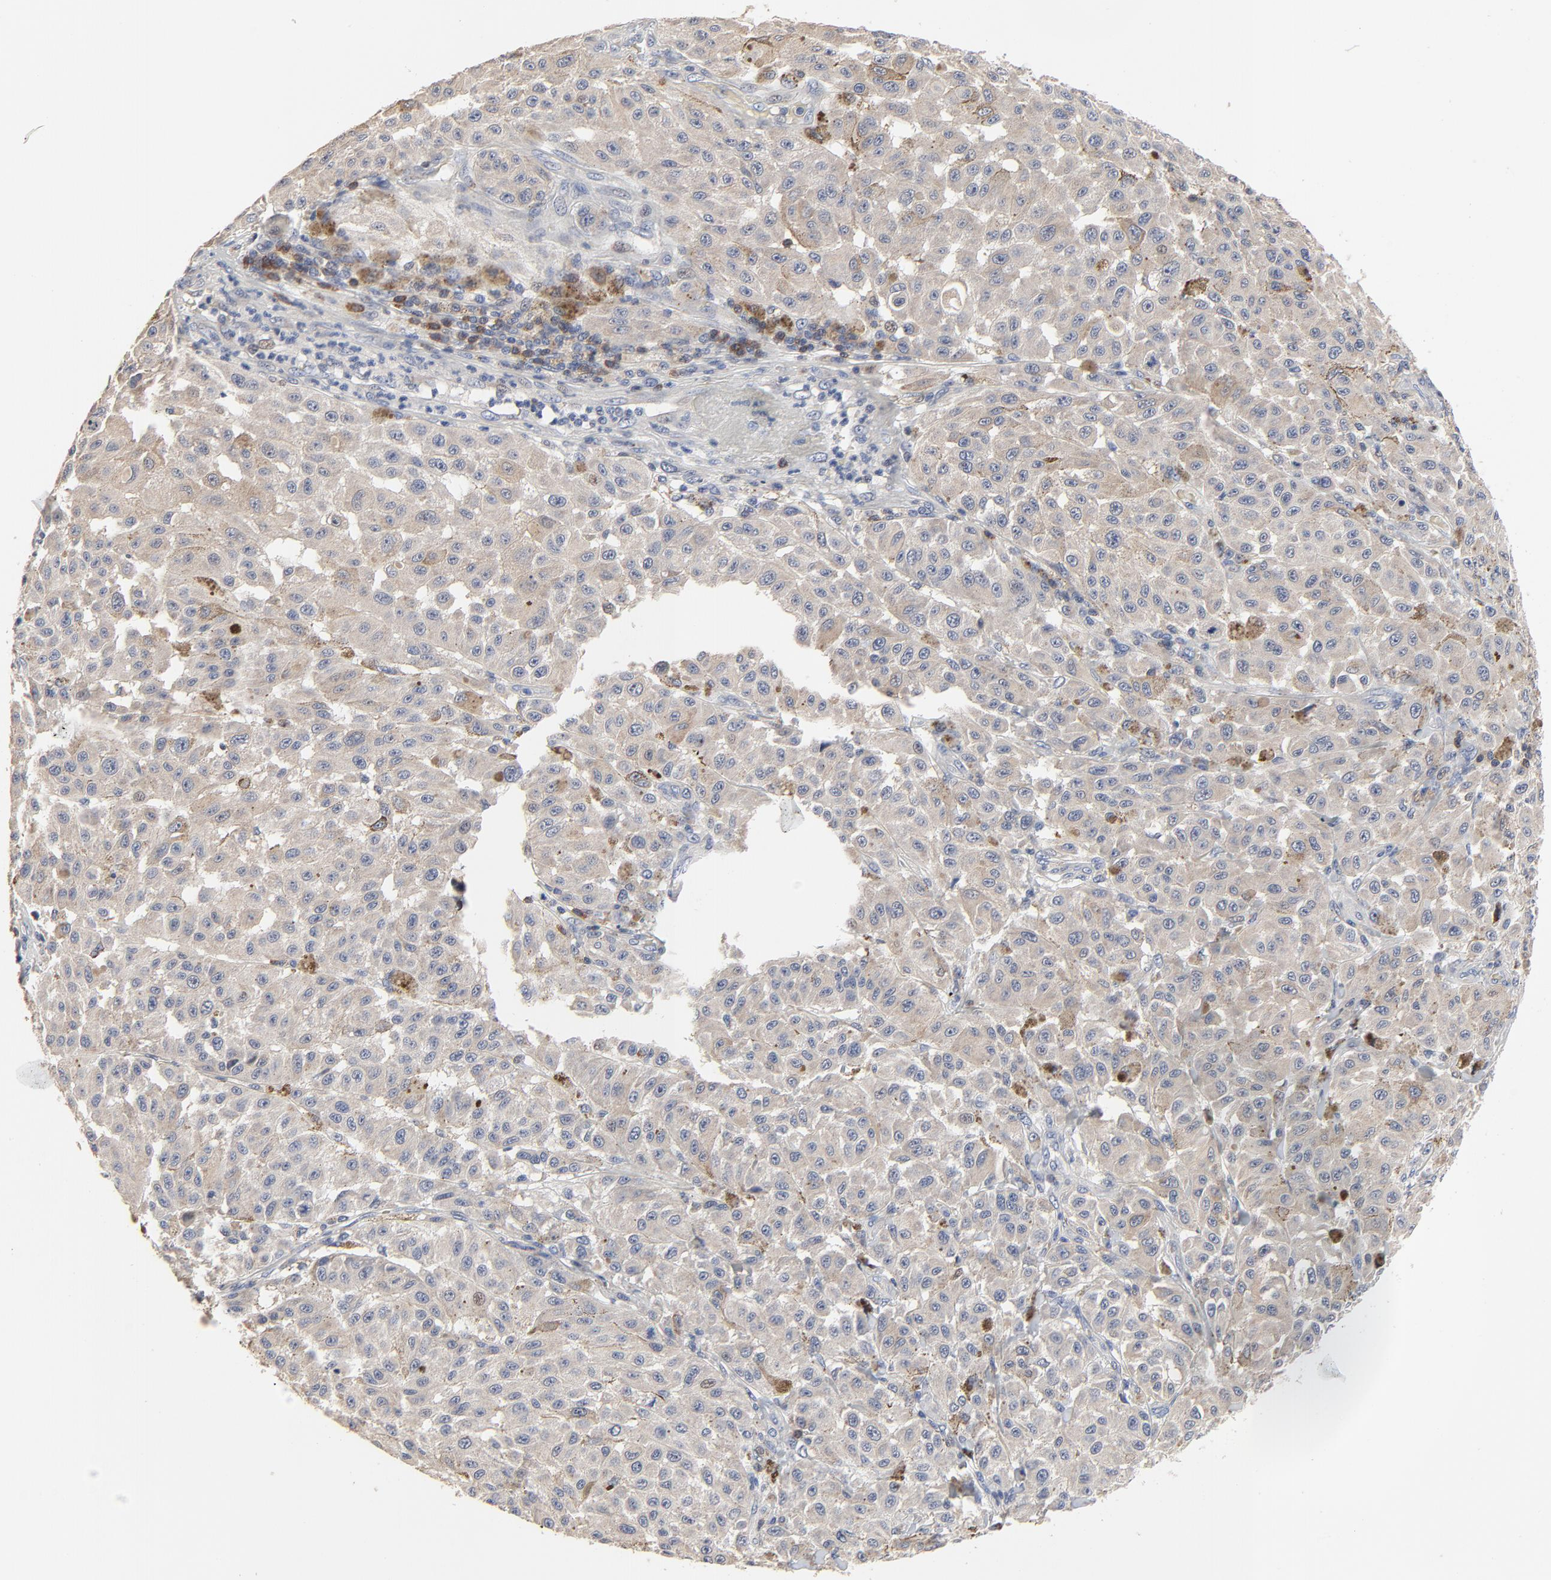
{"staining": {"intensity": "negative", "quantity": "none", "location": "none"}, "tissue": "melanoma", "cell_type": "Tumor cells", "image_type": "cancer", "snomed": [{"axis": "morphology", "description": "Malignant melanoma, NOS"}, {"axis": "topography", "description": "Skin"}], "caption": "An IHC histopathology image of malignant melanoma is shown. There is no staining in tumor cells of malignant melanoma. (Stains: DAB (3,3'-diaminobenzidine) immunohistochemistry with hematoxylin counter stain, Microscopy: brightfield microscopy at high magnification).", "gene": "SKAP1", "patient": {"sex": "female", "age": 64}}